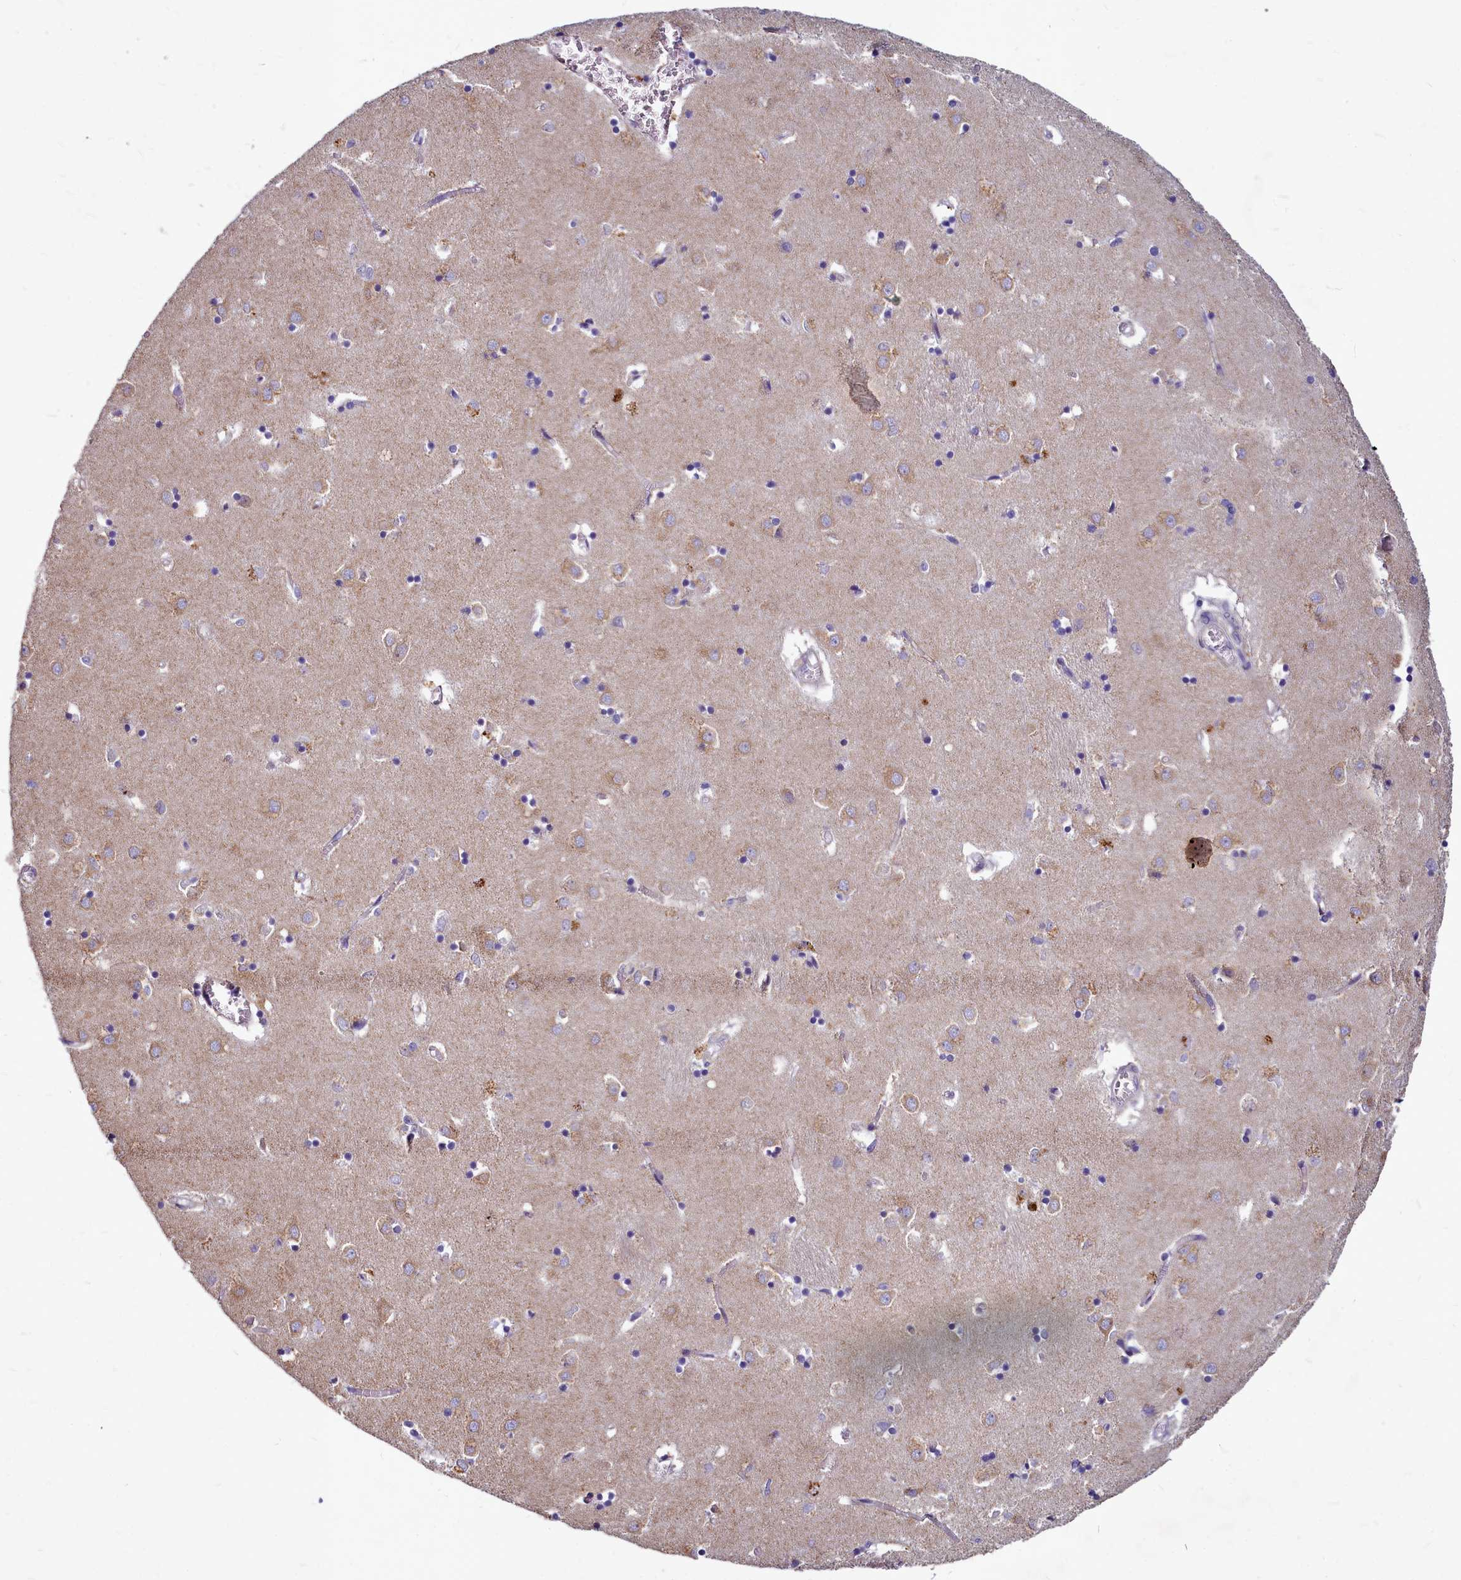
{"staining": {"intensity": "negative", "quantity": "none", "location": "none"}, "tissue": "caudate", "cell_type": "Glial cells", "image_type": "normal", "snomed": [{"axis": "morphology", "description": "Normal tissue, NOS"}, {"axis": "topography", "description": "Lateral ventricle wall"}], "caption": "Glial cells show no significant positivity in normal caudate. (DAB immunohistochemistry visualized using brightfield microscopy, high magnification).", "gene": "SMPD4", "patient": {"sex": "male", "age": 70}}